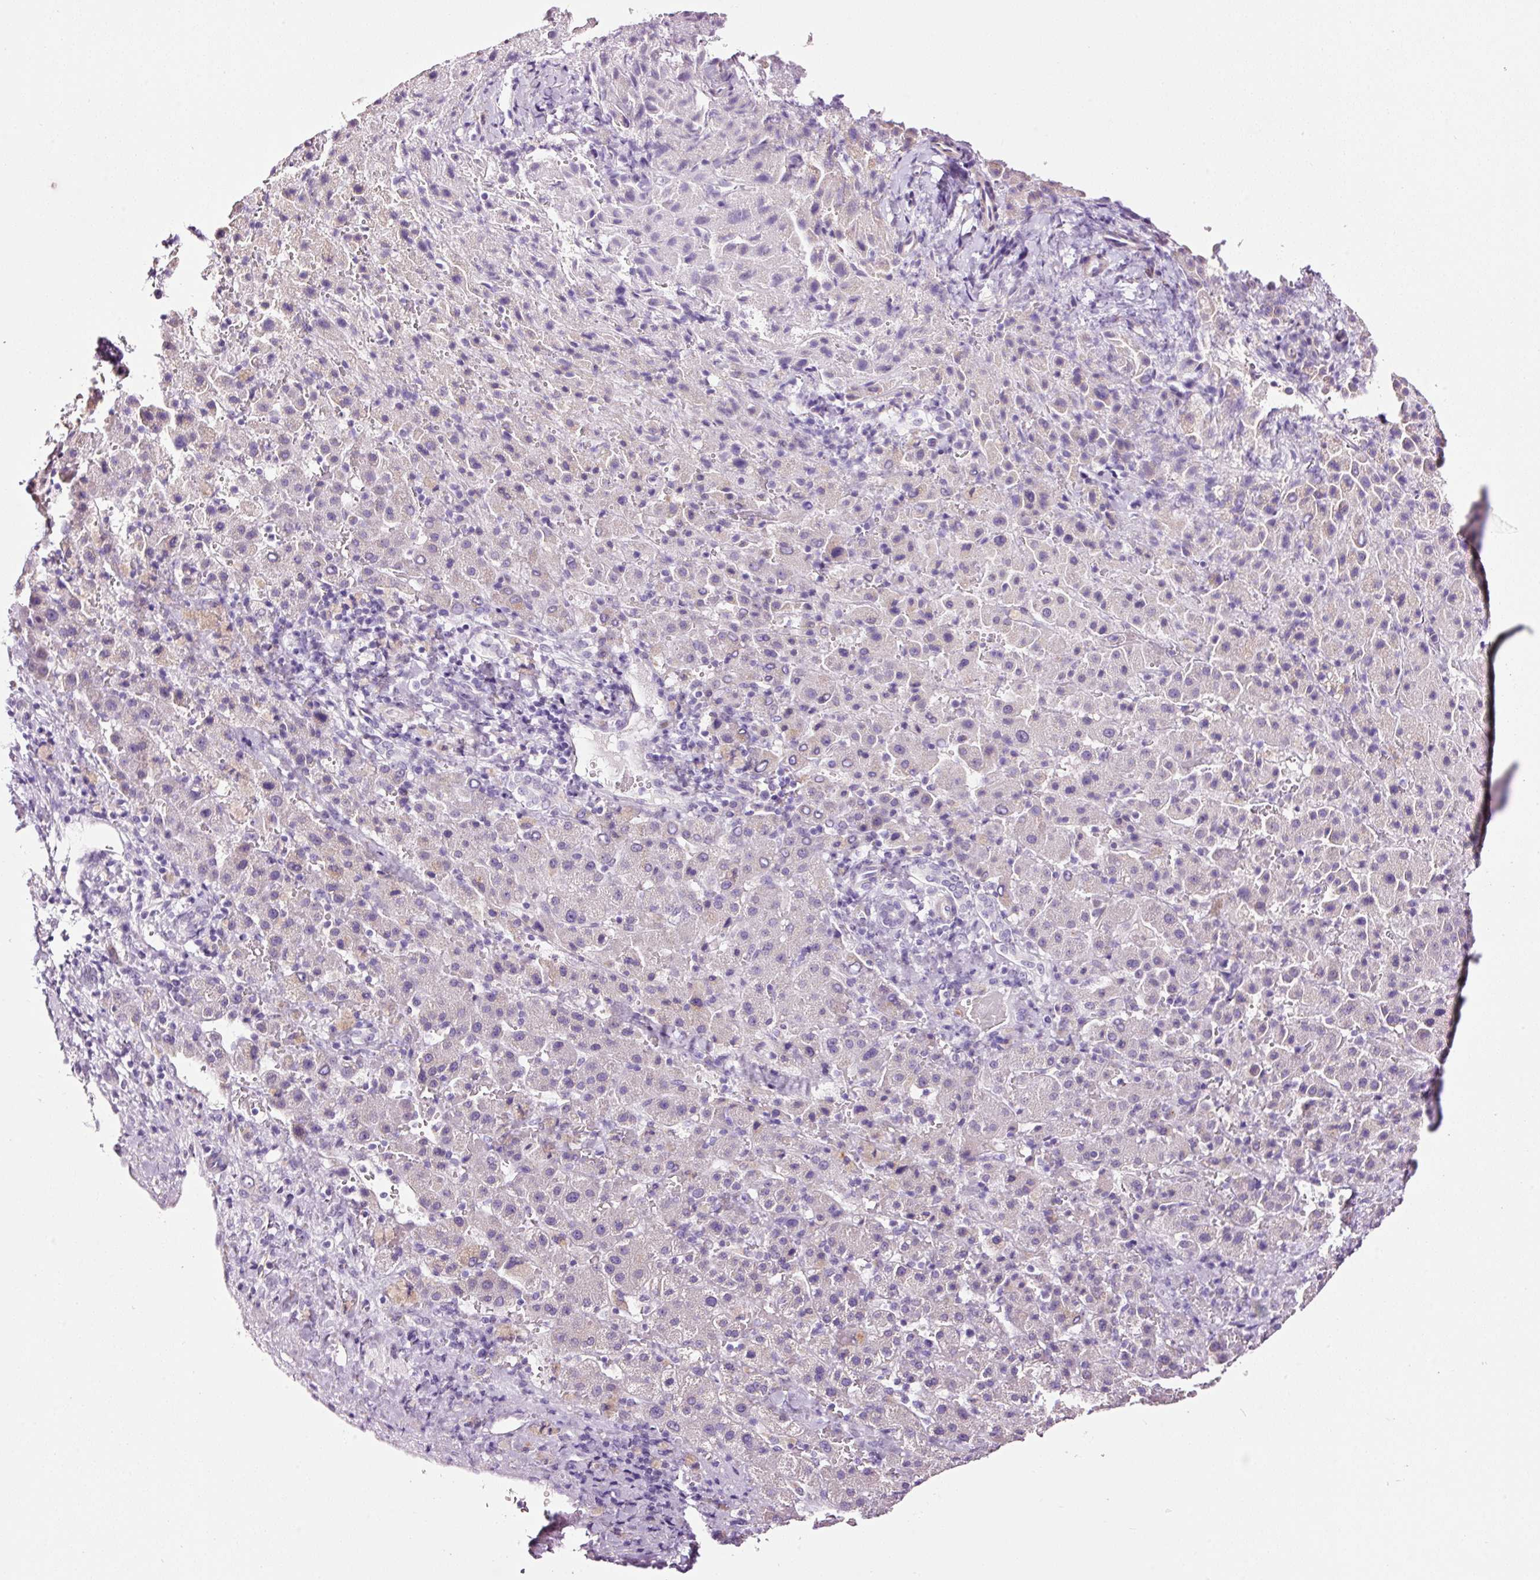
{"staining": {"intensity": "negative", "quantity": "none", "location": "none"}, "tissue": "liver cancer", "cell_type": "Tumor cells", "image_type": "cancer", "snomed": [{"axis": "morphology", "description": "Carcinoma, Hepatocellular, NOS"}, {"axis": "topography", "description": "Liver"}], "caption": "IHC image of liver cancer stained for a protein (brown), which displays no staining in tumor cells. (DAB immunohistochemistry (IHC) visualized using brightfield microscopy, high magnification).", "gene": "RTF2", "patient": {"sex": "female", "age": 58}}